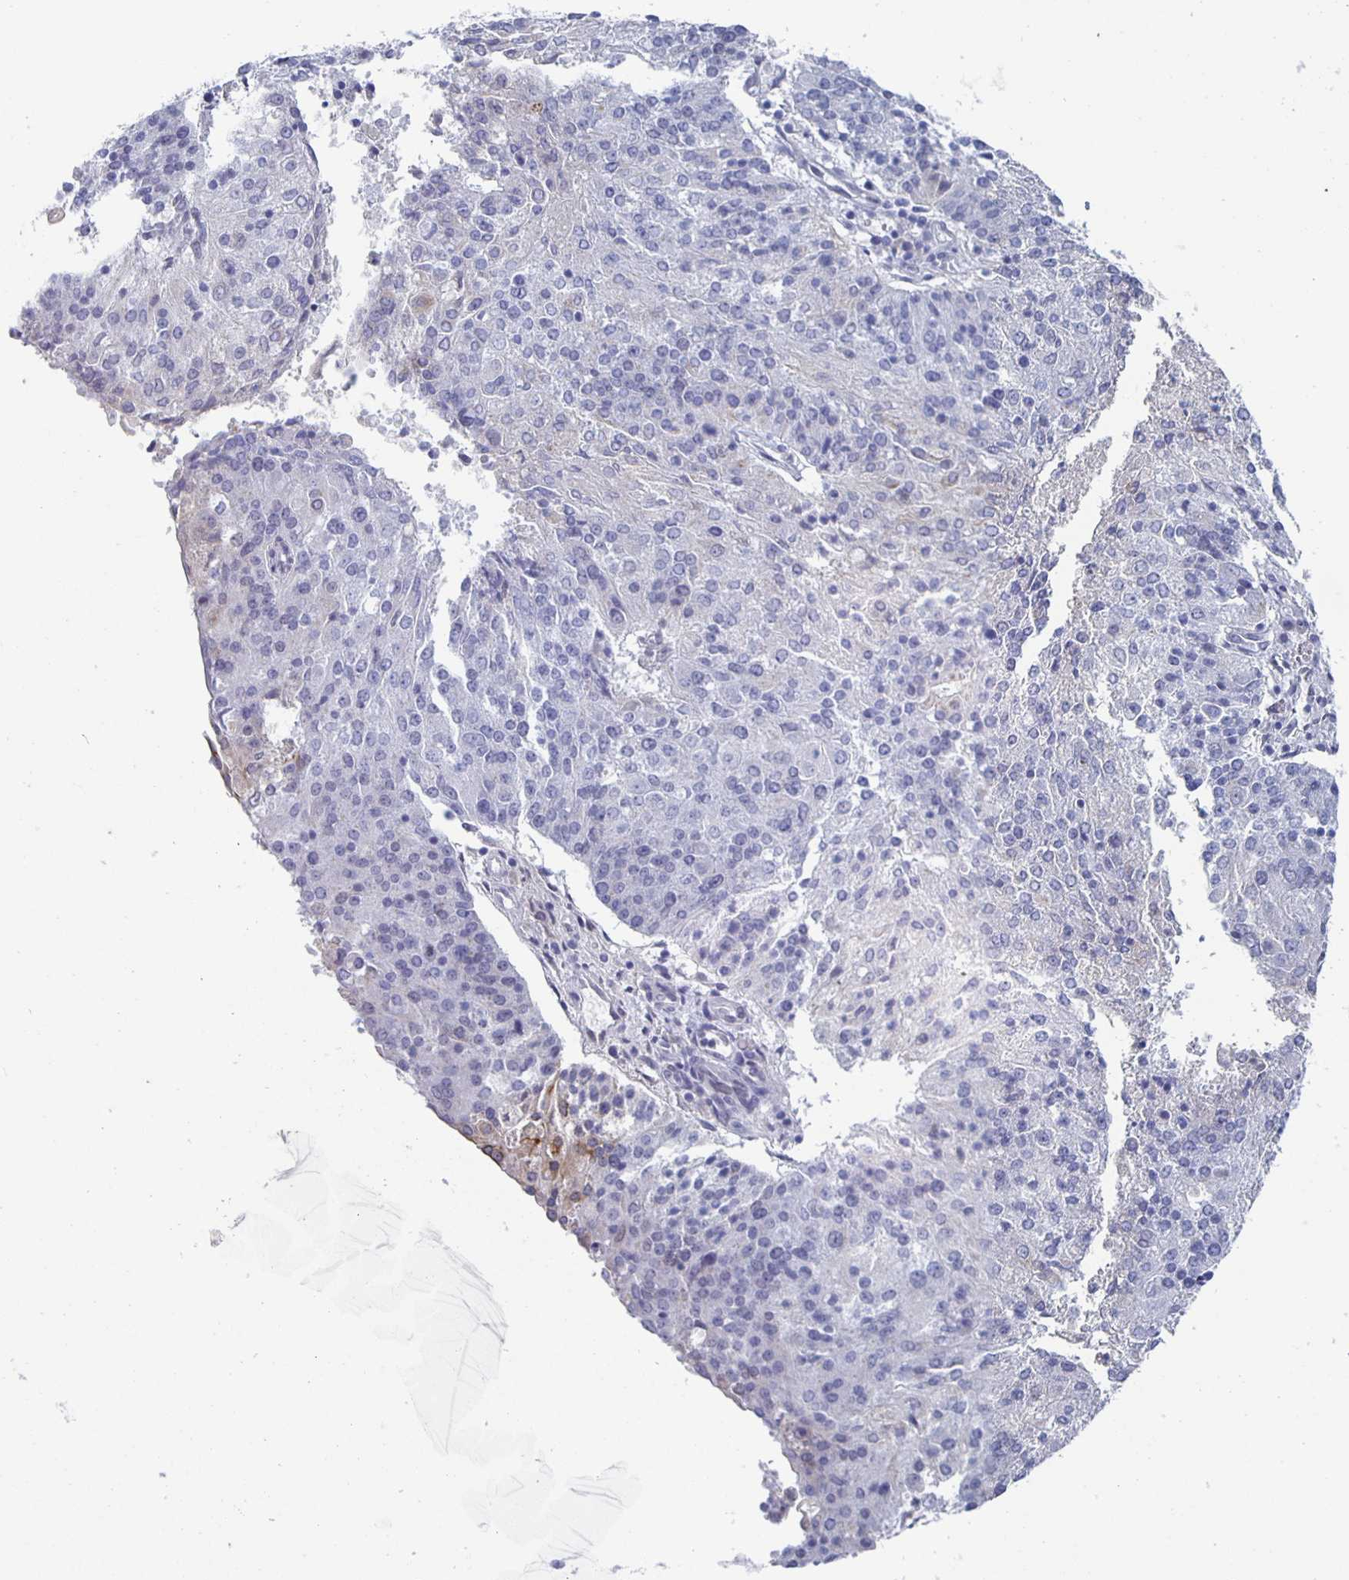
{"staining": {"intensity": "negative", "quantity": "none", "location": "none"}, "tissue": "endometrial cancer", "cell_type": "Tumor cells", "image_type": "cancer", "snomed": [{"axis": "morphology", "description": "Adenocarcinoma, NOS"}, {"axis": "topography", "description": "Endometrium"}], "caption": "Immunohistochemistry (IHC) photomicrograph of neoplastic tissue: endometrial adenocarcinoma stained with DAB displays no significant protein positivity in tumor cells.", "gene": "CCDC17", "patient": {"sex": "female", "age": 82}}